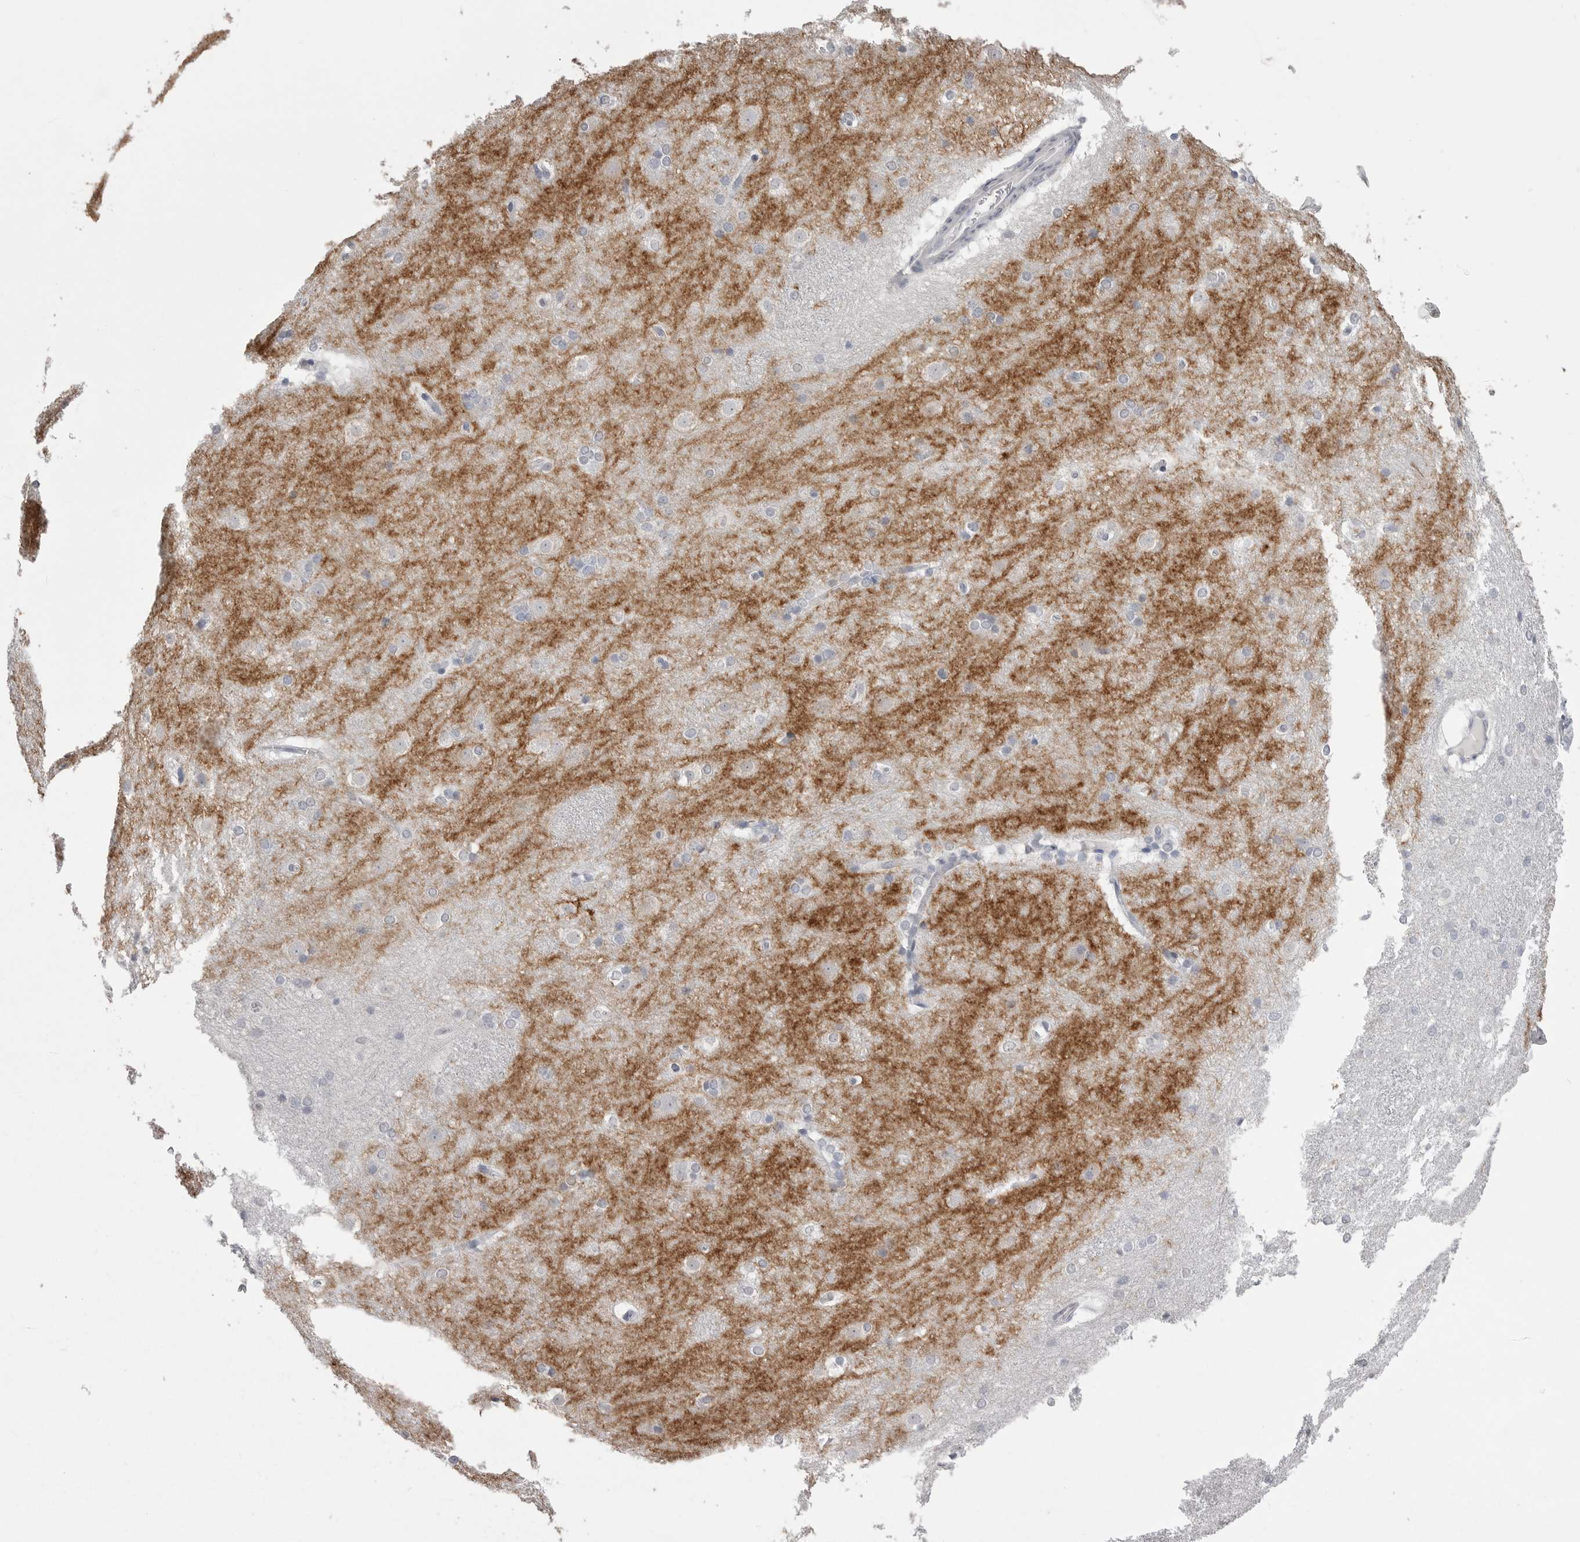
{"staining": {"intensity": "negative", "quantity": "none", "location": "none"}, "tissue": "caudate", "cell_type": "Glial cells", "image_type": "normal", "snomed": [{"axis": "morphology", "description": "Normal tissue, NOS"}, {"axis": "topography", "description": "Lateral ventricle wall"}], "caption": "Immunohistochemistry photomicrograph of benign human caudate stained for a protein (brown), which demonstrates no staining in glial cells.", "gene": "ICAM5", "patient": {"sex": "female", "age": 19}}